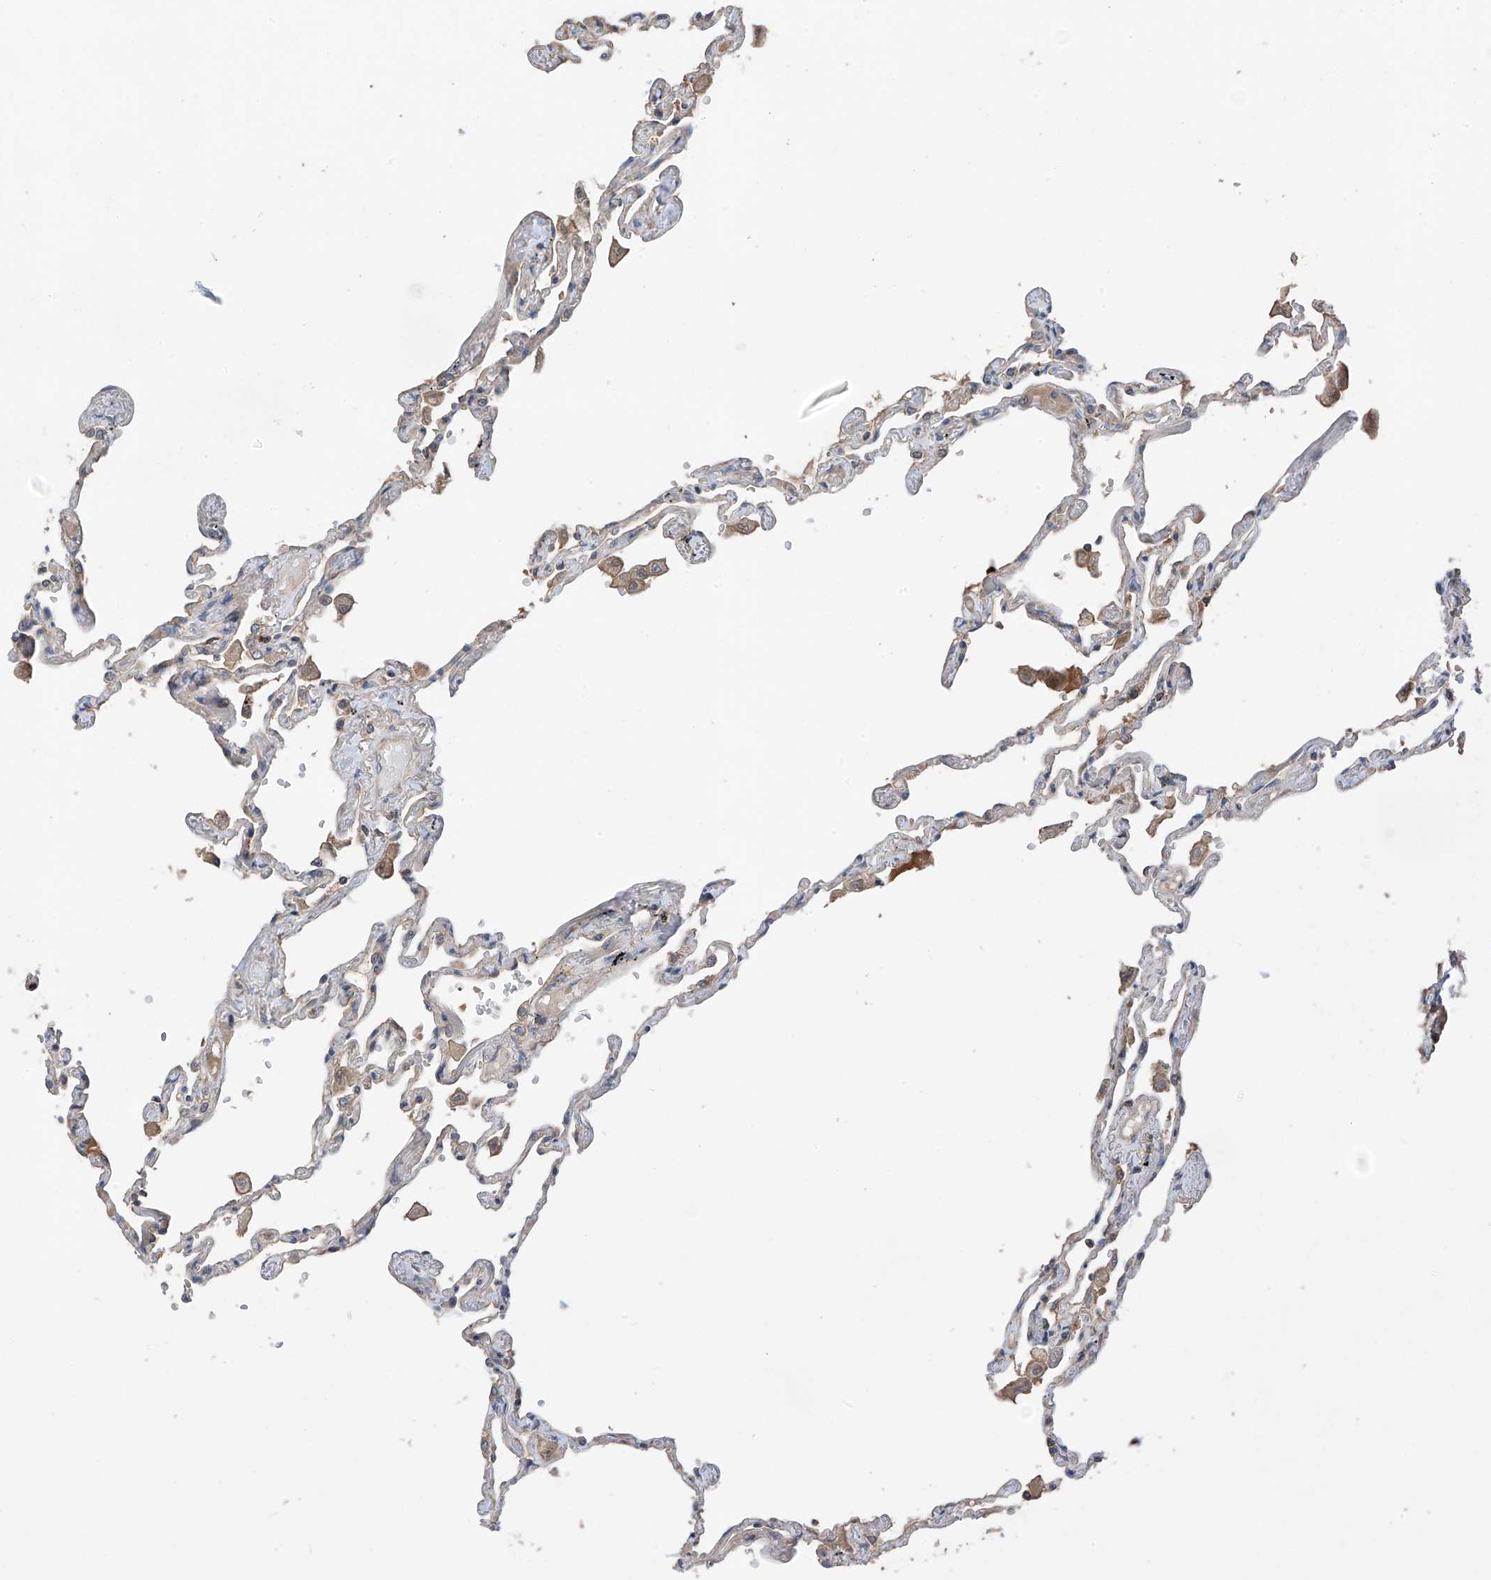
{"staining": {"intensity": "moderate", "quantity": "25%-75%", "location": "cytoplasmic/membranous"}, "tissue": "lung", "cell_type": "Alveolar cells", "image_type": "normal", "snomed": [{"axis": "morphology", "description": "Normal tissue, NOS"}, {"axis": "topography", "description": "Lung"}], "caption": "A brown stain highlights moderate cytoplasmic/membranous positivity of a protein in alveolar cells of benign lung. (brown staining indicates protein expression, while blue staining denotes nuclei).", "gene": "RPAIN", "patient": {"sex": "female", "age": 67}}